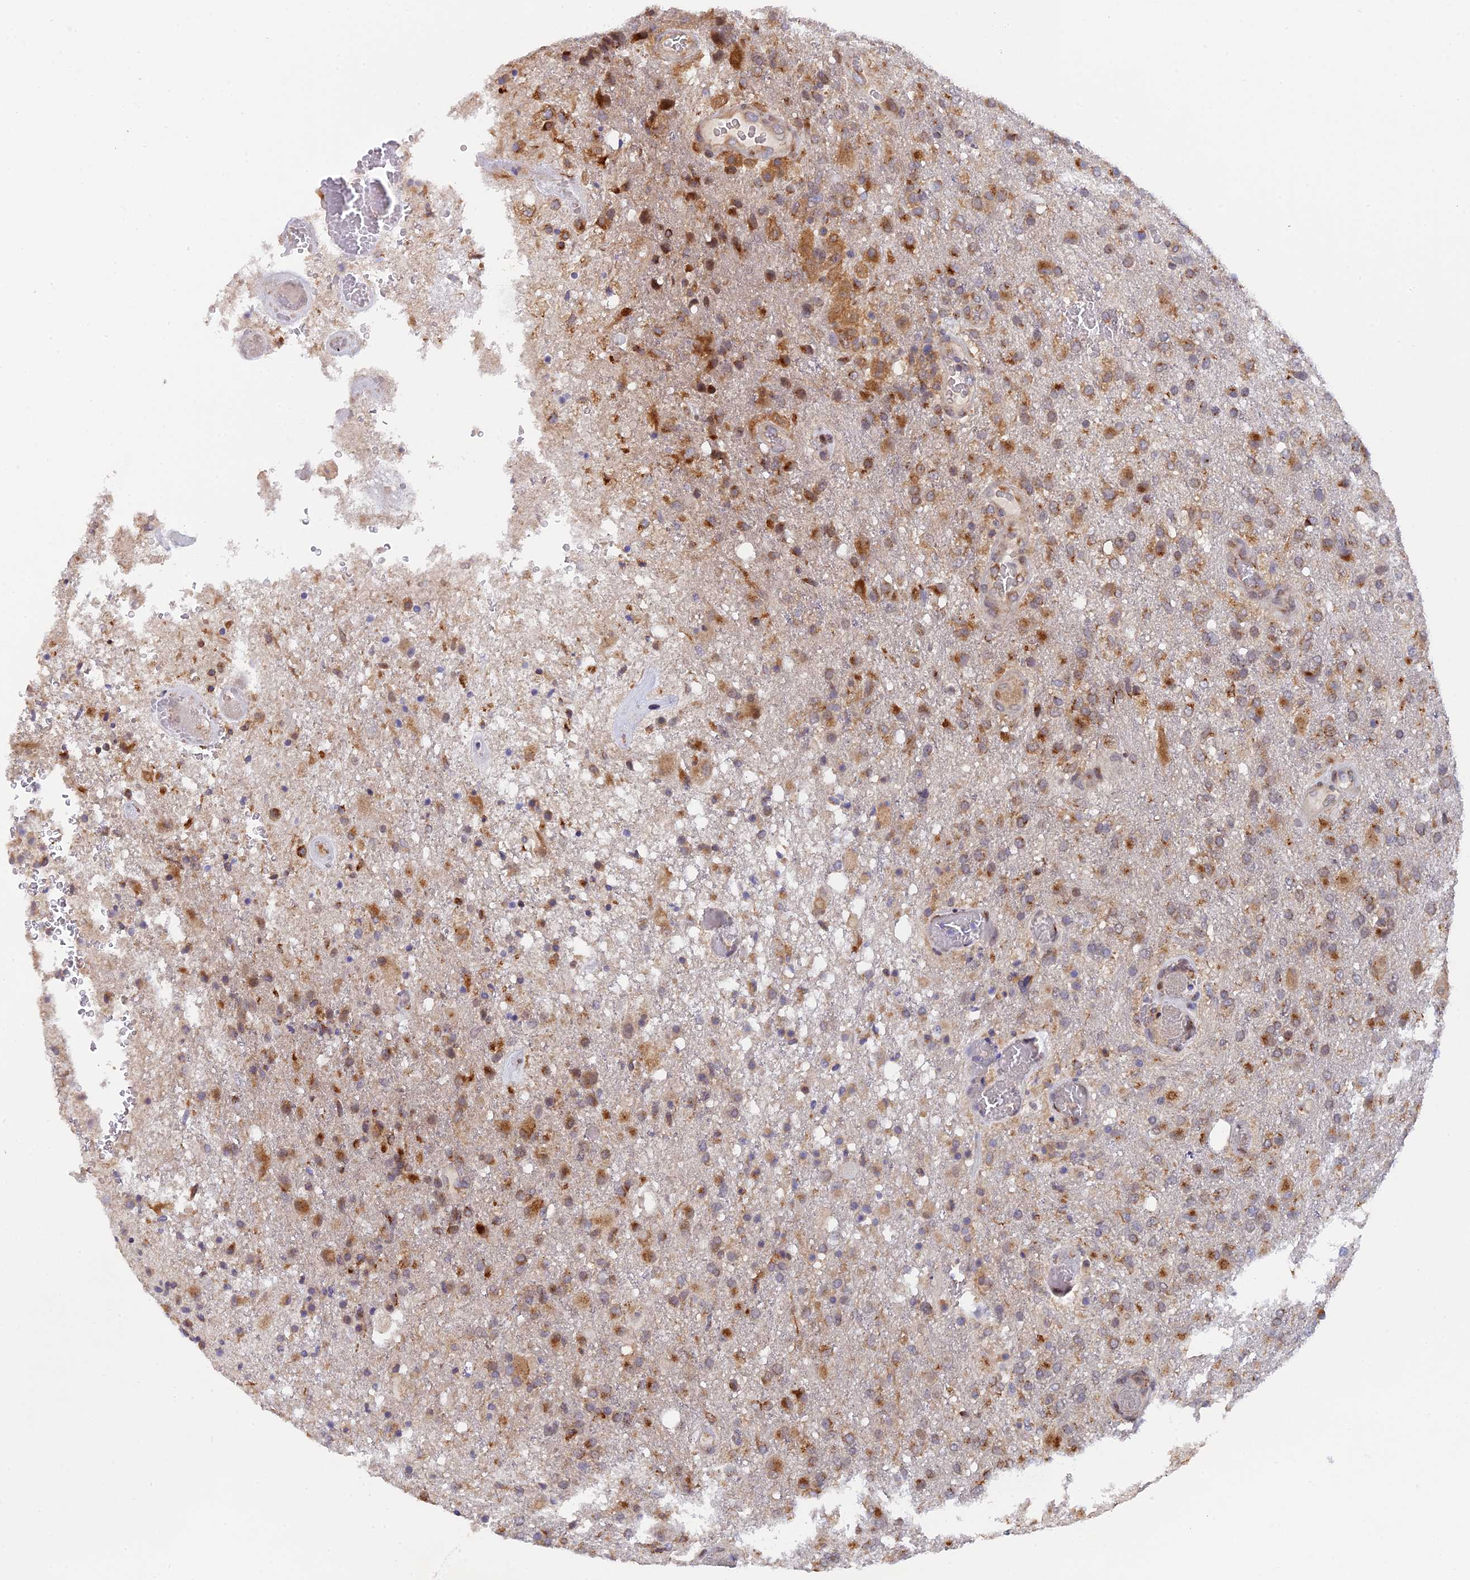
{"staining": {"intensity": "moderate", "quantity": ">75%", "location": "cytoplasmic/membranous"}, "tissue": "glioma", "cell_type": "Tumor cells", "image_type": "cancer", "snomed": [{"axis": "morphology", "description": "Glioma, malignant, High grade"}, {"axis": "topography", "description": "Brain"}], "caption": "A micrograph of malignant glioma (high-grade) stained for a protein reveals moderate cytoplasmic/membranous brown staining in tumor cells.", "gene": "SNX17", "patient": {"sex": "female", "age": 74}}